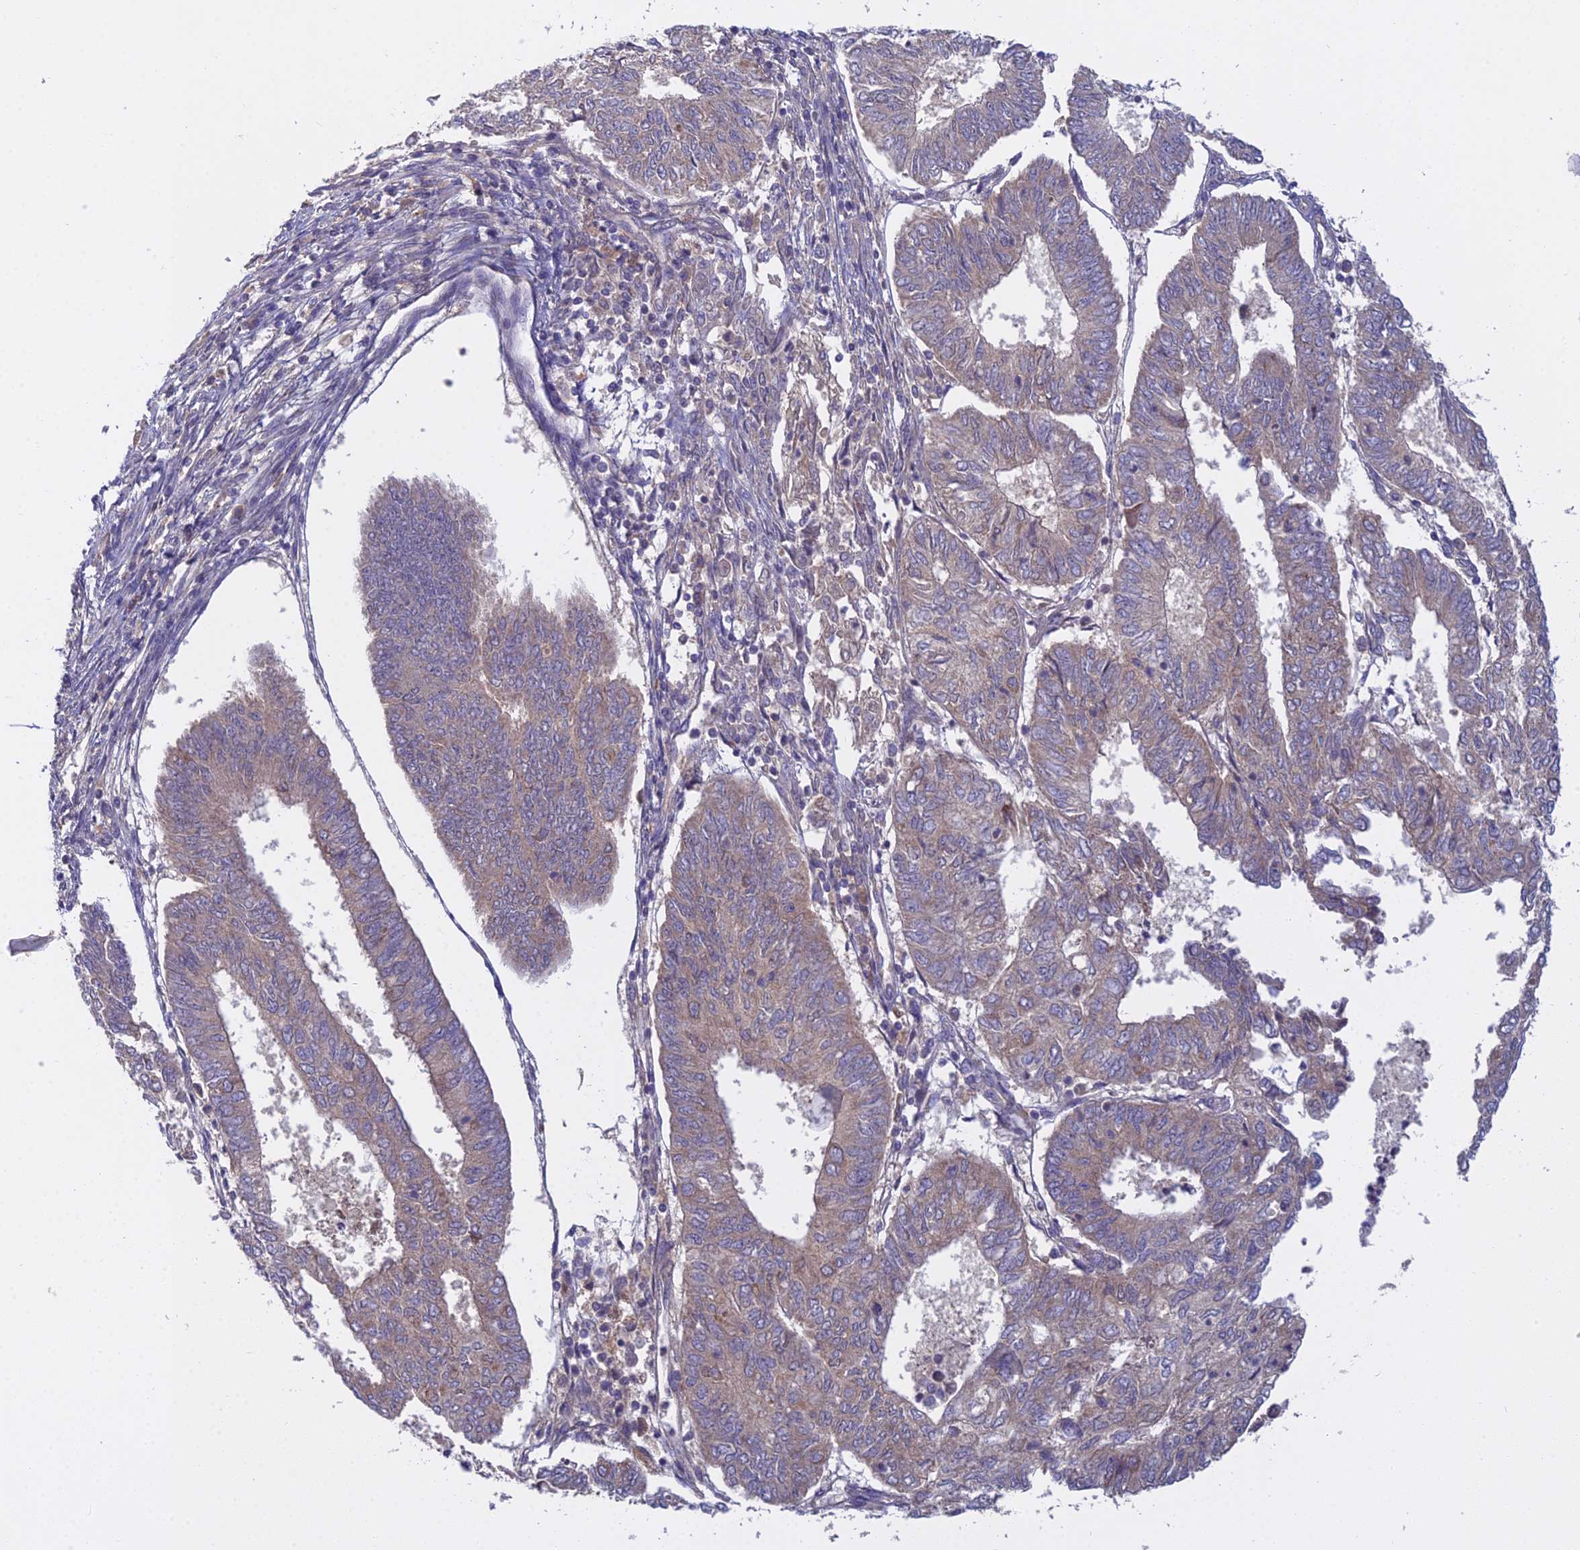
{"staining": {"intensity": "weak", "quantity": "25%-75%", "location": "cytoplasmic/membranous"}, "tissue": "endometrial cancer", "cell_type": "Tumor cells", "image_type": "cancer", "snomed": [{"axis": "morphology", "description": "Adenocarcinoma, NOS"}, {"axis": "topography", "description": "Endometrium"}], "caption": "A low amount of weak cytoplasmic/membranous positivity is seen in about 25%-75% of tumor cells in endometrial cancer (adenocarcinoma) tissue.", "gene": "CCDC167", "patient": {"sex": "female", "age": 68}}